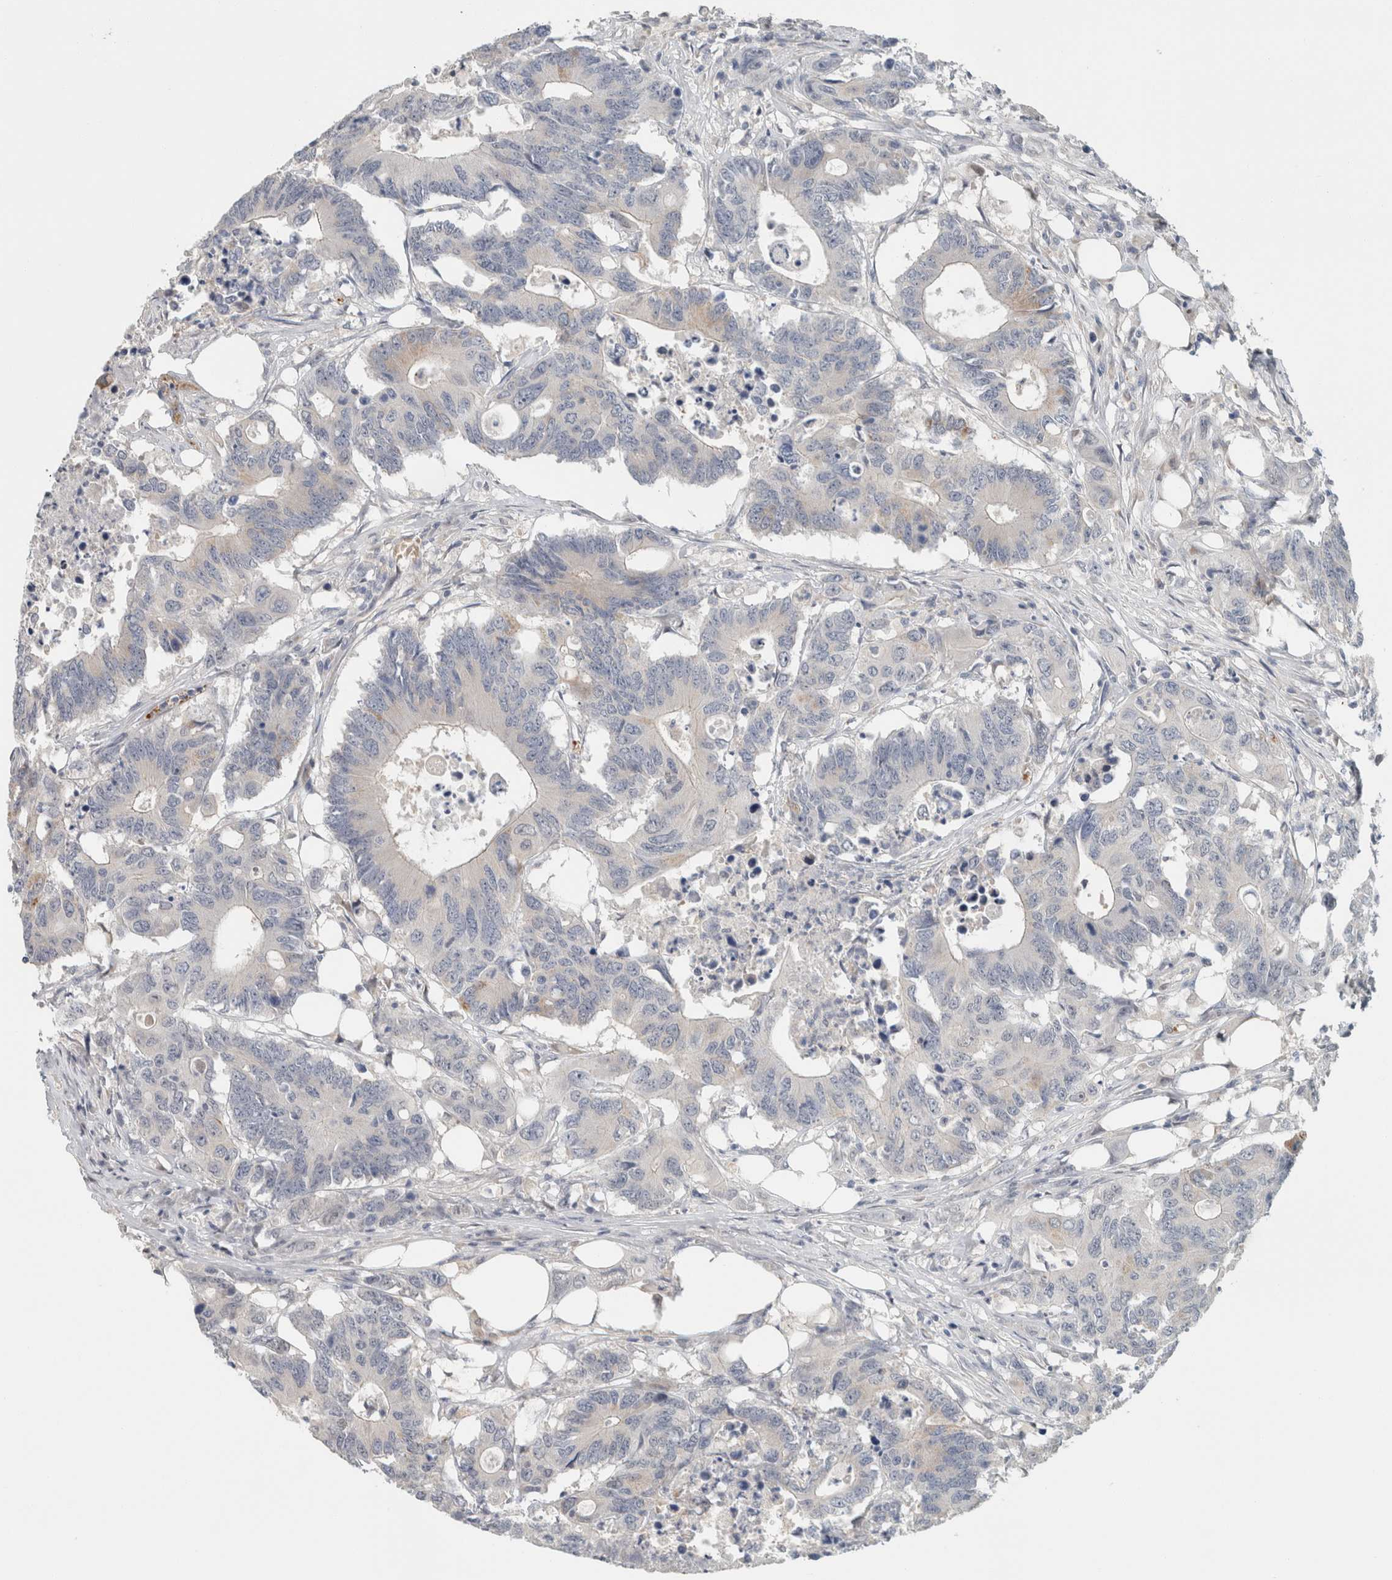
{"staining": {"intensity": "negative", "quantity": "none", "location": "none"}, "tissue": "colorectal cancer", "cell_type": "Tumor cells", "image_type": "cancer", "snomed": [{"axis": "morphology", "description": "Adenocarcinoma, NOS"}, {"axis": "topography", "description": "Colon"}], "caption": "DAB immunohistochemical staining of human colorectal cancer (adenocarcinoma) exhibits no significant positivity in tumor cells.", "gene": "CRAT", "patient": {"sex": "male", "age": 71}}